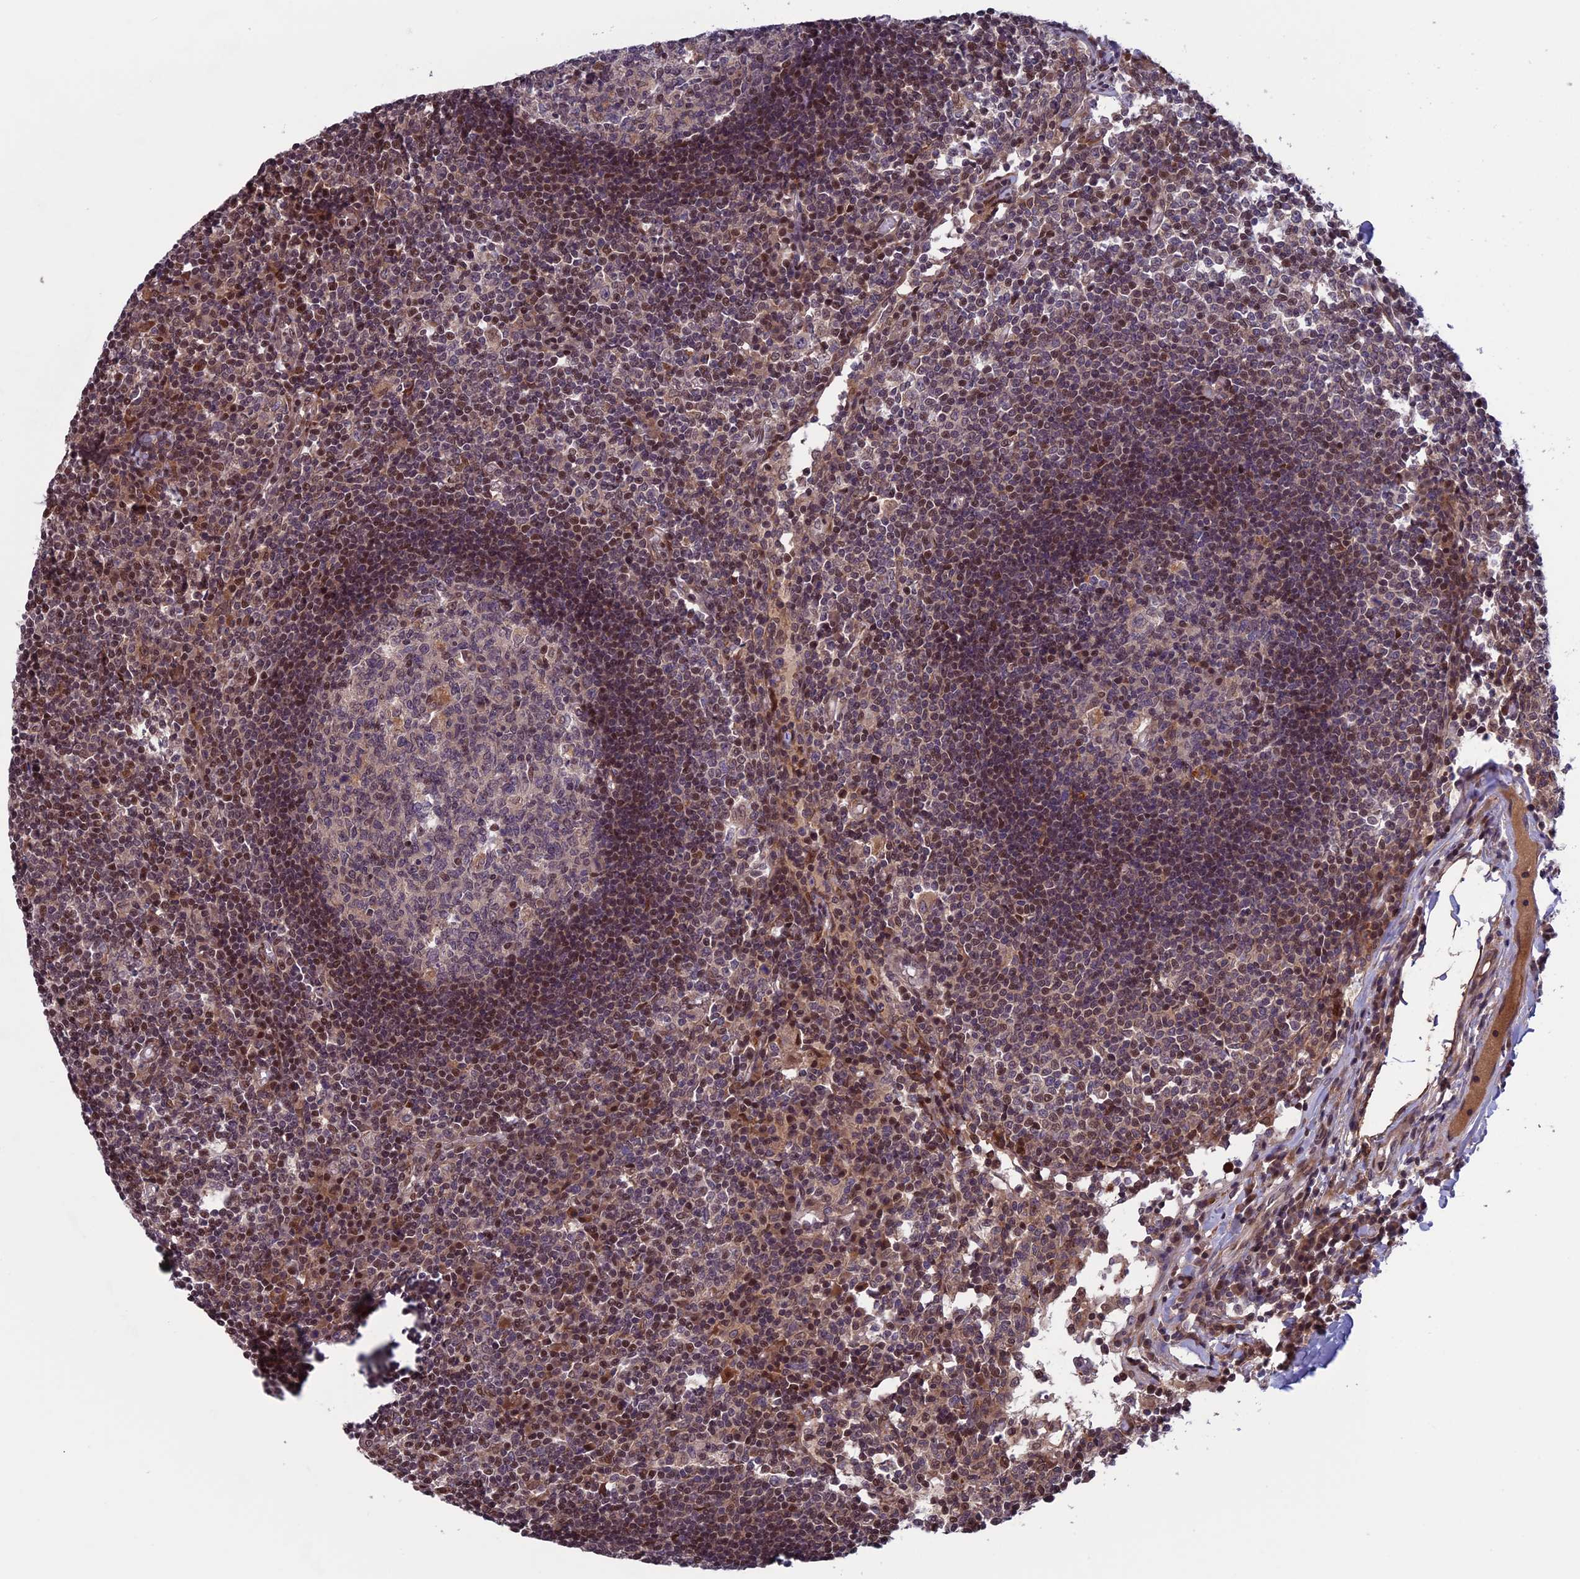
{"staining": {"intensity": "moderate", "quantity": "<25%", "location": "nuclear"}, "tissue": "lymph node", "cell_type": "Germinal center cells", "image_type": "normal", "snomed": [{"axis": "morphology", "description": "Normal tissue, NOS"}, {"axis": "topography", "description": "Lymph node"}], "caption": "Immunohistochemical staining of normal lymph node demonstrates low levels of moderate nuclear staining in approximately <25% of germinal center cells. (IHC, brightfield microscopy, high magnification).", "gene": "FADS1", "patient": {"sex": "female", "age": 55}}